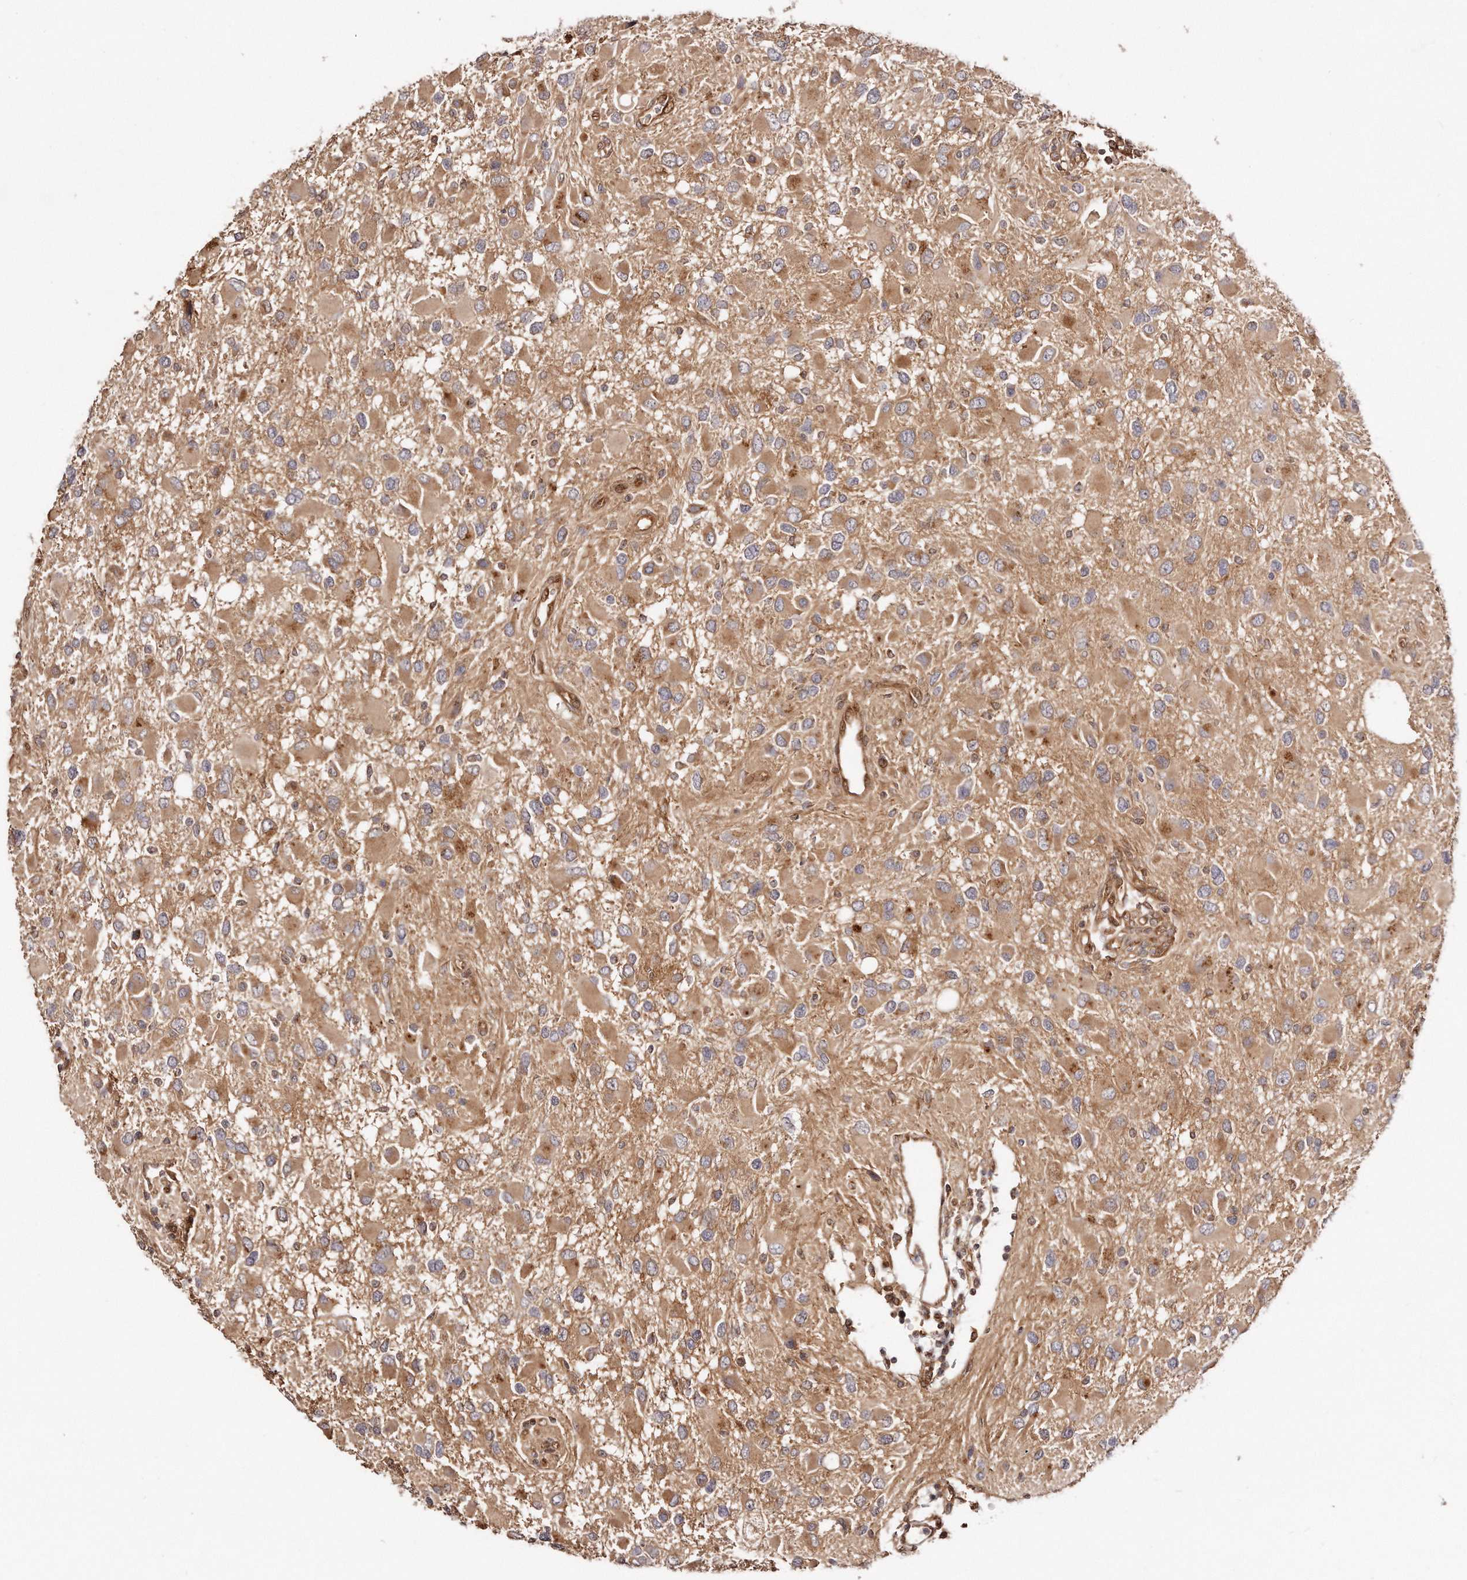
{"staining": {"intensity": "moderate", "quantity": ">75%", "location": "cytoplasmic/membranous"}, "tissue": "glioma", "cell_type": "Tumor cells", "image_type": "cancer", "snomed": [{"axis": "morphology", "description": "Glioma, malignant, High grade"}, {"axis": "topography", "description": "Brain"}], "caption": "The image demonstrates a brown stain indicating the presence of a protein in the cytoplasmic/membranous of tumor cells in glioma.", "gene": "GBP4", "patient": {"sex": "male", "age": 53}}